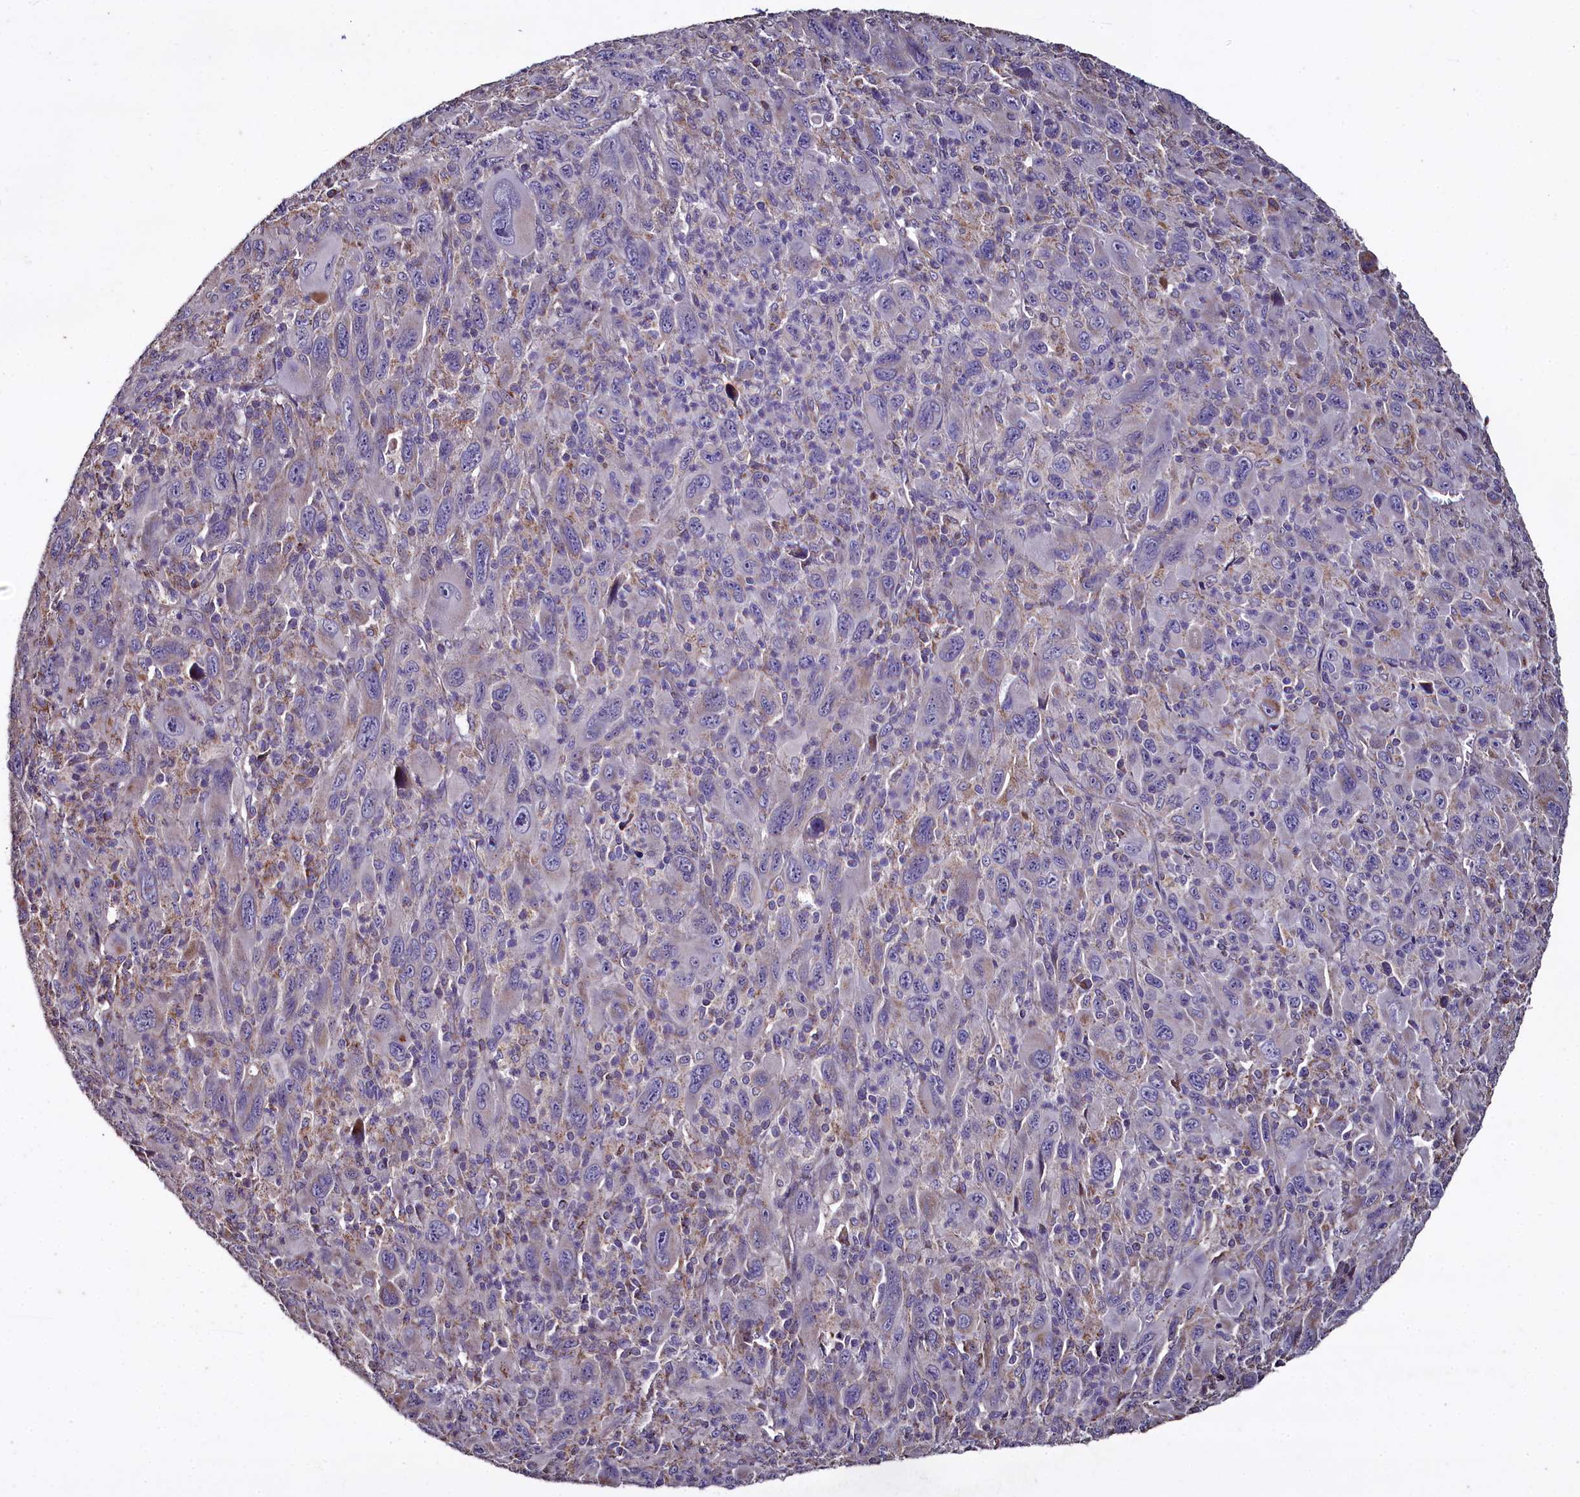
{"staining": {"intensity": "negative", "quantity": "none", "location": "none"}, "tissue": "melanoma", "cell_type": "Tumor cells", "image_type": "cancer", "snomed": [{"axis": "morphology", "description": "Malignant melanoma, Metastatic site"}, {"axis": "topography", "description": "Skin"}], "caption": "Immunohistochemistry of melanoma demonstrates no staining in tumor cells.", "gene": "COQ9", "patient": {"sex": "female", "age": 56}}